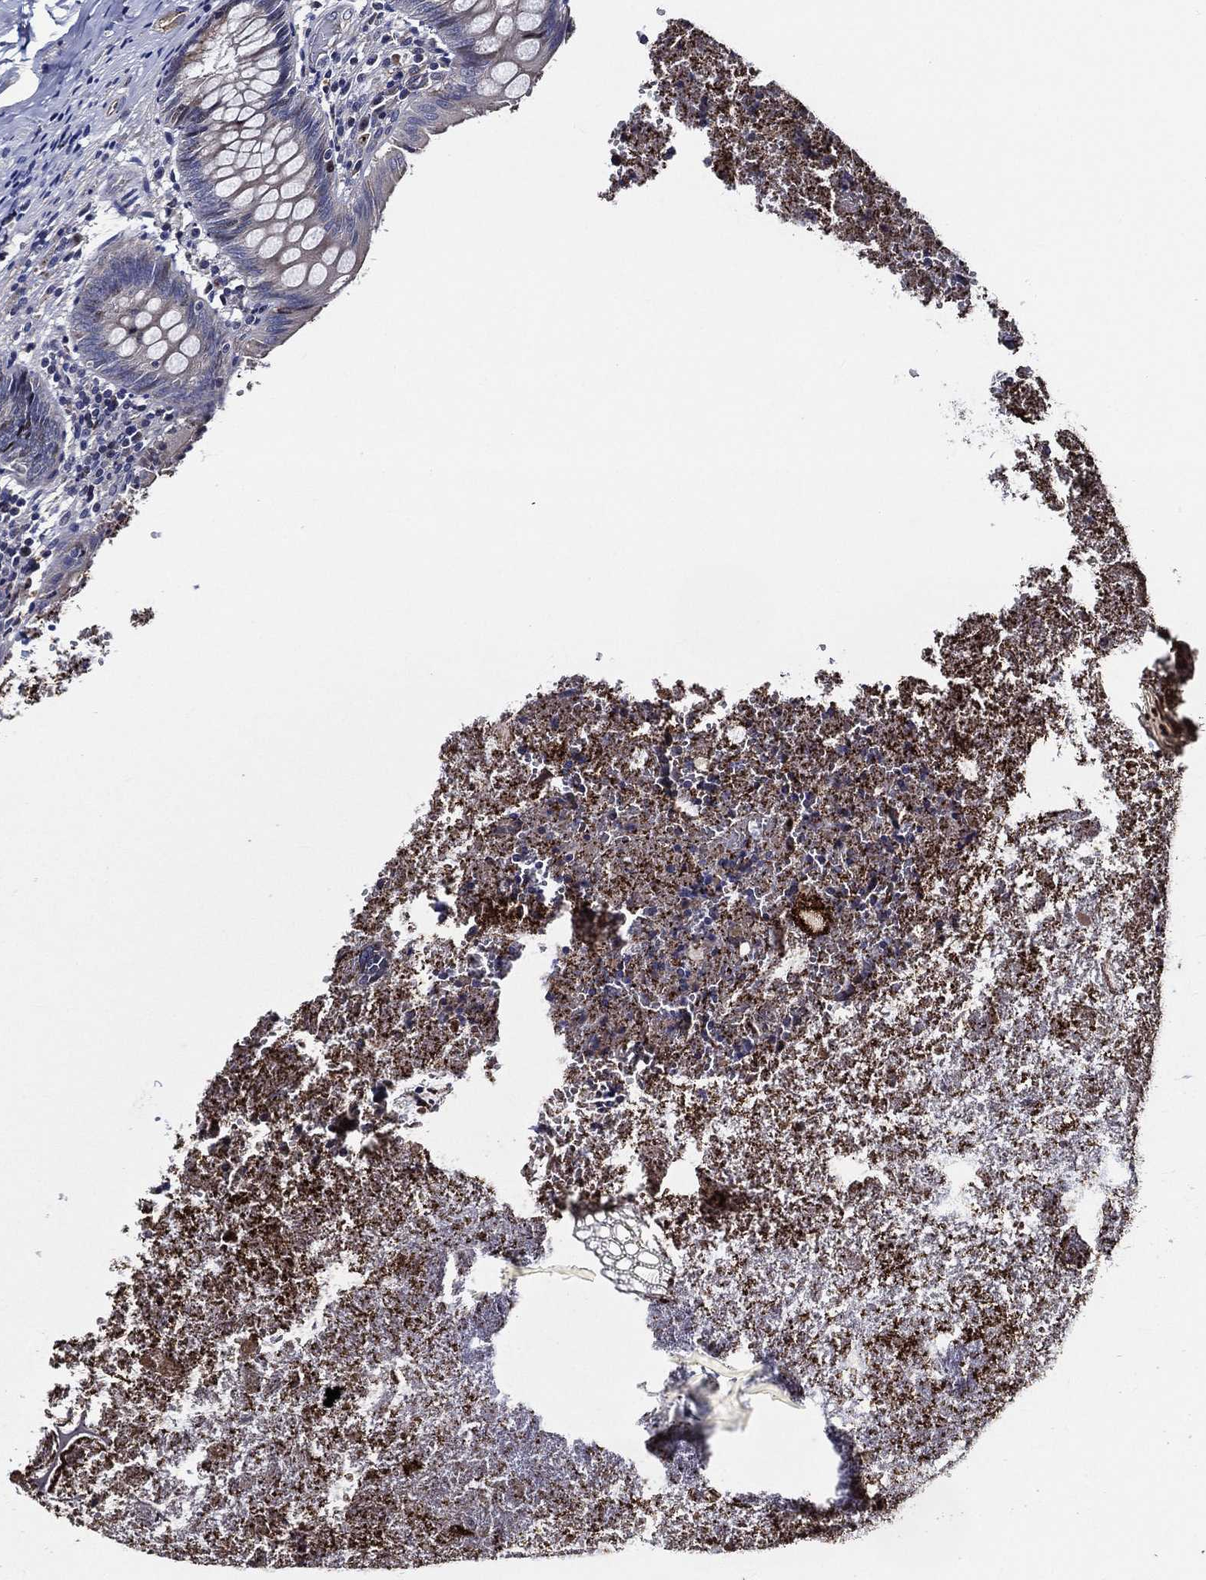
{"staining": {"intensity": "weak", "quantity": "<25%", "location": "cytoplasmic/membranous"}, "tissue": "appendix", "cell_type": "Glandular cells", "image_type": "normal", "snomed": [{"axis": "morphology", "description": "Normal tissue, NOS"}, {"axis": "topography", "description": "Appendix"}], "caption": "This image is of benign appendix stained with immunohistochemistry (IHC) to label a protein in brown with the nuclei are counter-stained blue. There is no expression in glandular cells.", "gene": "KIF20B", "patient": {"sex": "female", "age": 23}}